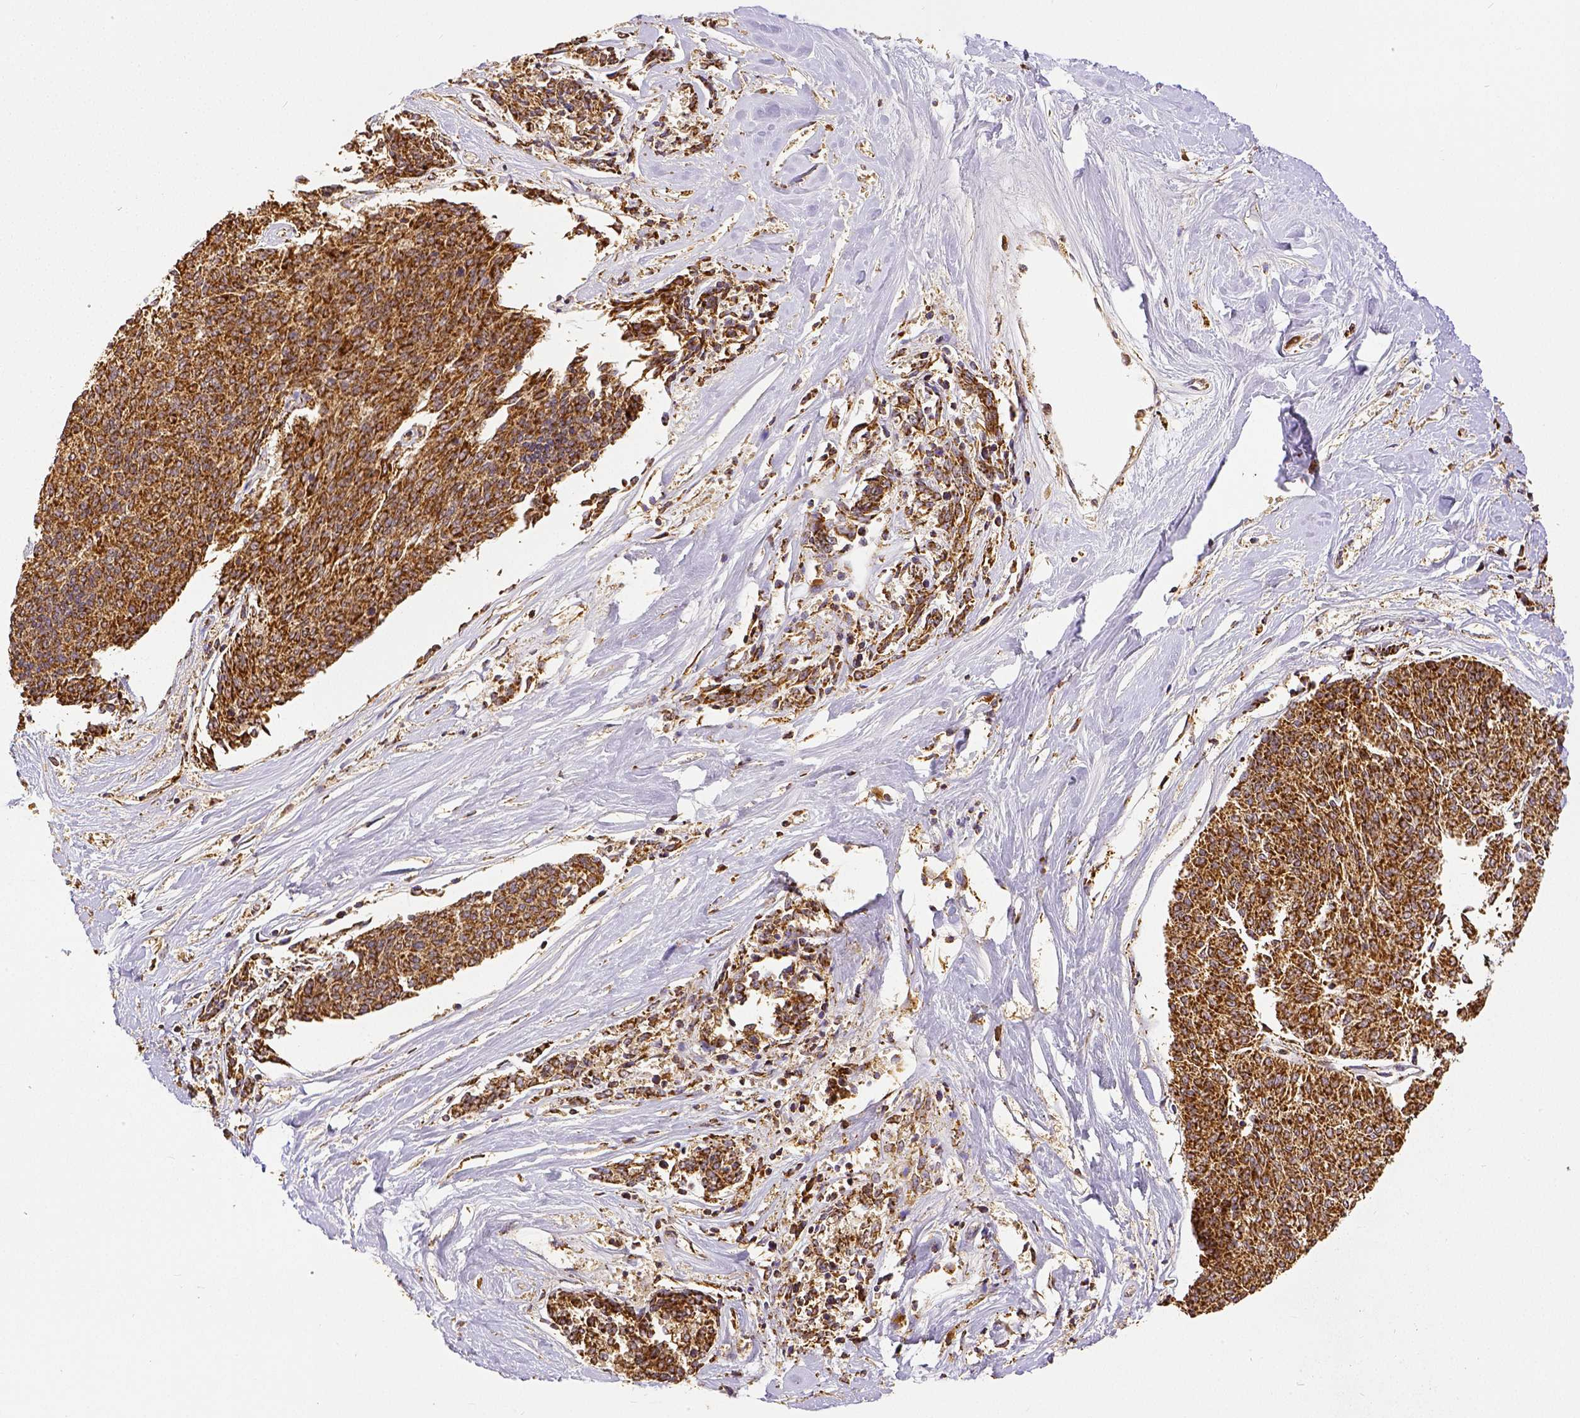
{"staining": {"intensity": "strong", "quantity": ">75%", "location": "cytoplasmic/membranous"}, "tissue": "melanoma", "cell_type": "Tumor cells", "image_type": "cancer", "snomed": [{"axis": "morphology", "description": "Malignant melanoma, NOS"}, {"axis": "topography", "description": "Skin"}], "caption": "A high amount of strong cytoplasmic/membranous staining is present in about >75% of tumor cells in malignant melanoma tissue.", "gene": "SDHB", "patient": {"sex": "female", "age": 72}}